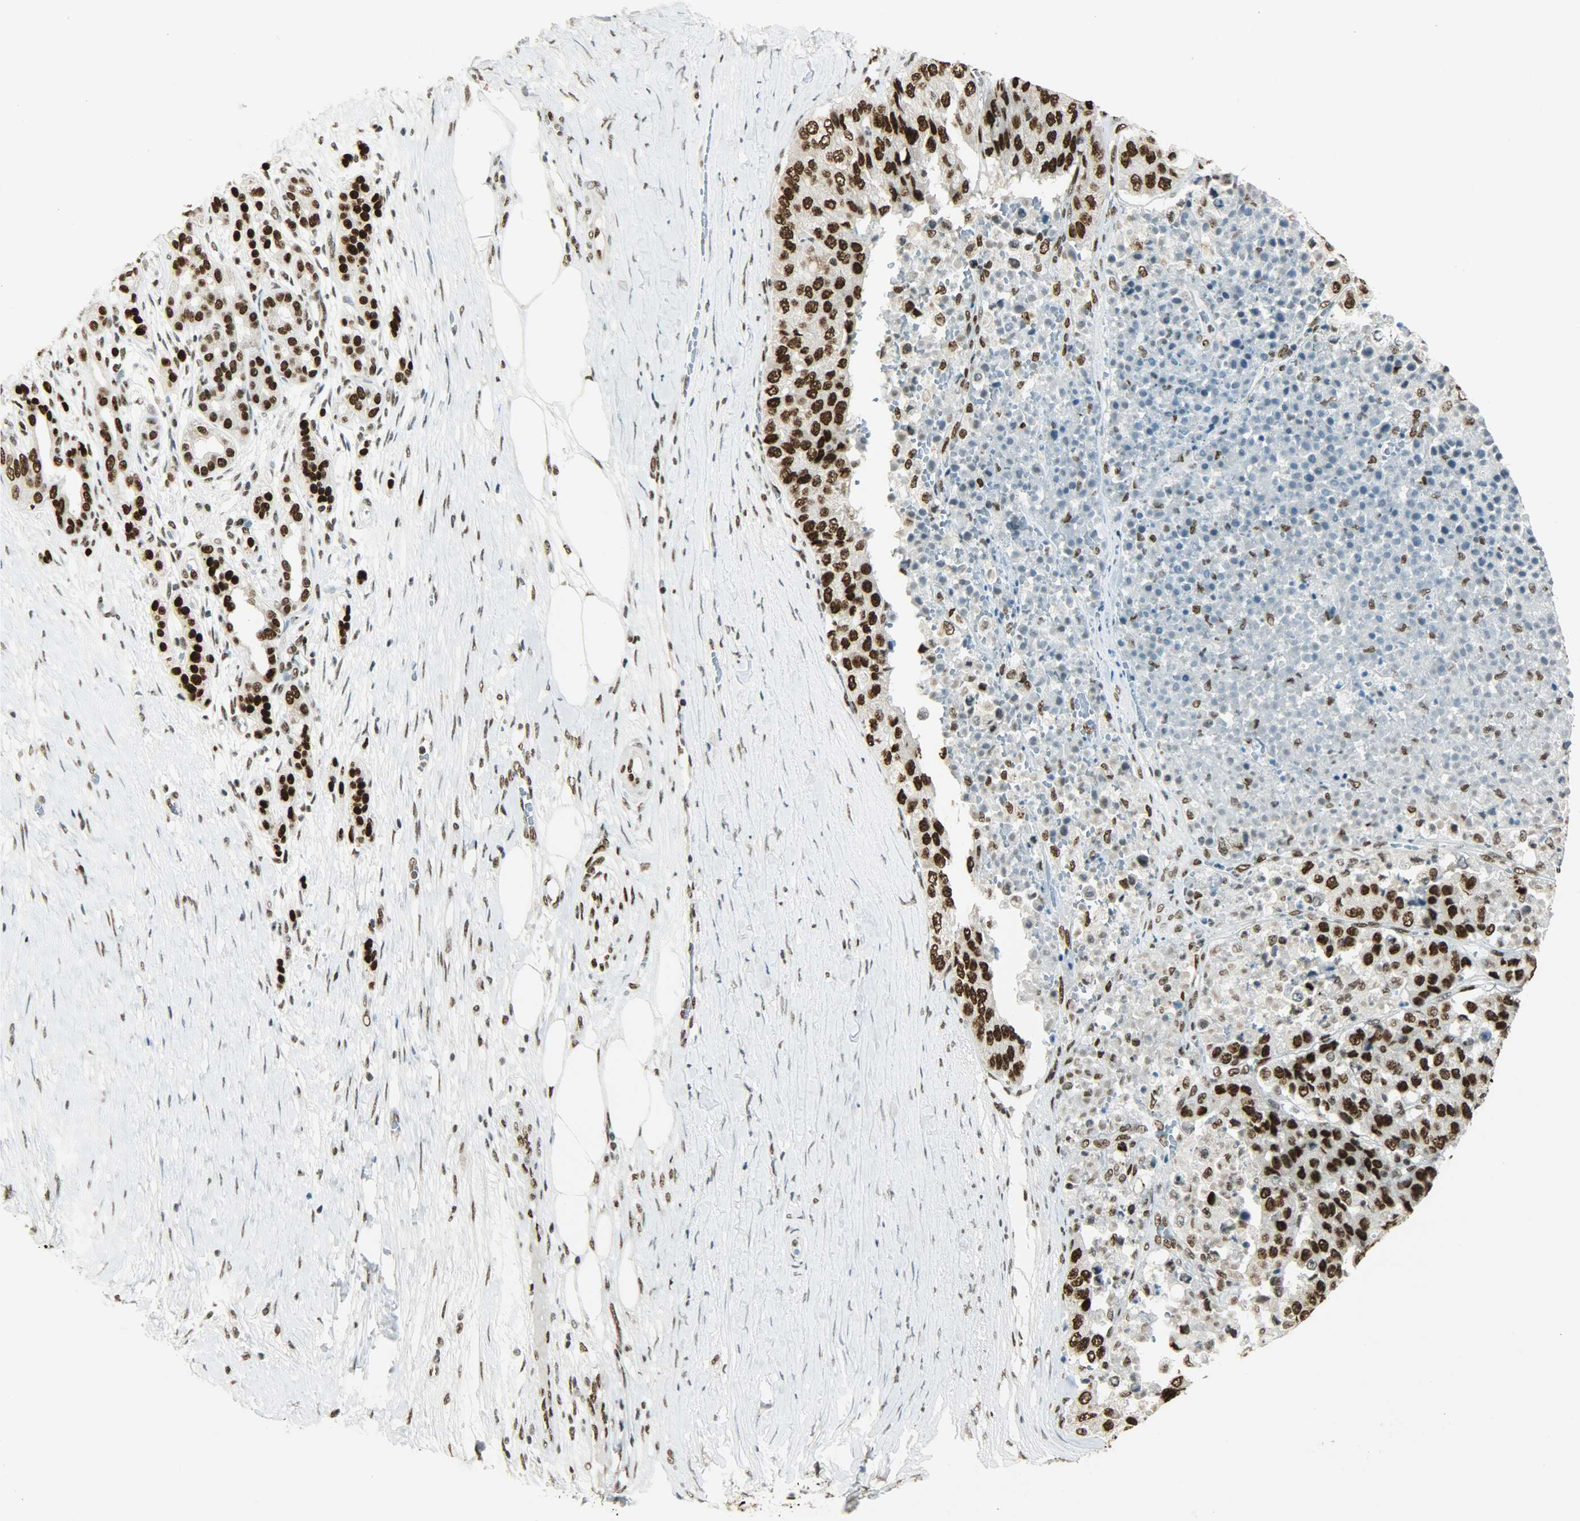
{"staining": {"intensity": "strong", "quantity": ">75%", "location": "nuclear"}, "tissue": "pancreatic cancer", "cell_type": "Tumor cells", "image_type": "cancer", "snomed": [{"axis": "morphology", "description": "Adenocarcinoma, NOS"}, {"axis": "topography", "description": "Pancreas"}], "caption": "A high amount of strong nuclear positivity is present in about >75% of tumor cells in adenocarcinoma (pancreatic) tissue.", "gene": "MYEF2", "patient": {"sex": "male", "age": 50}}